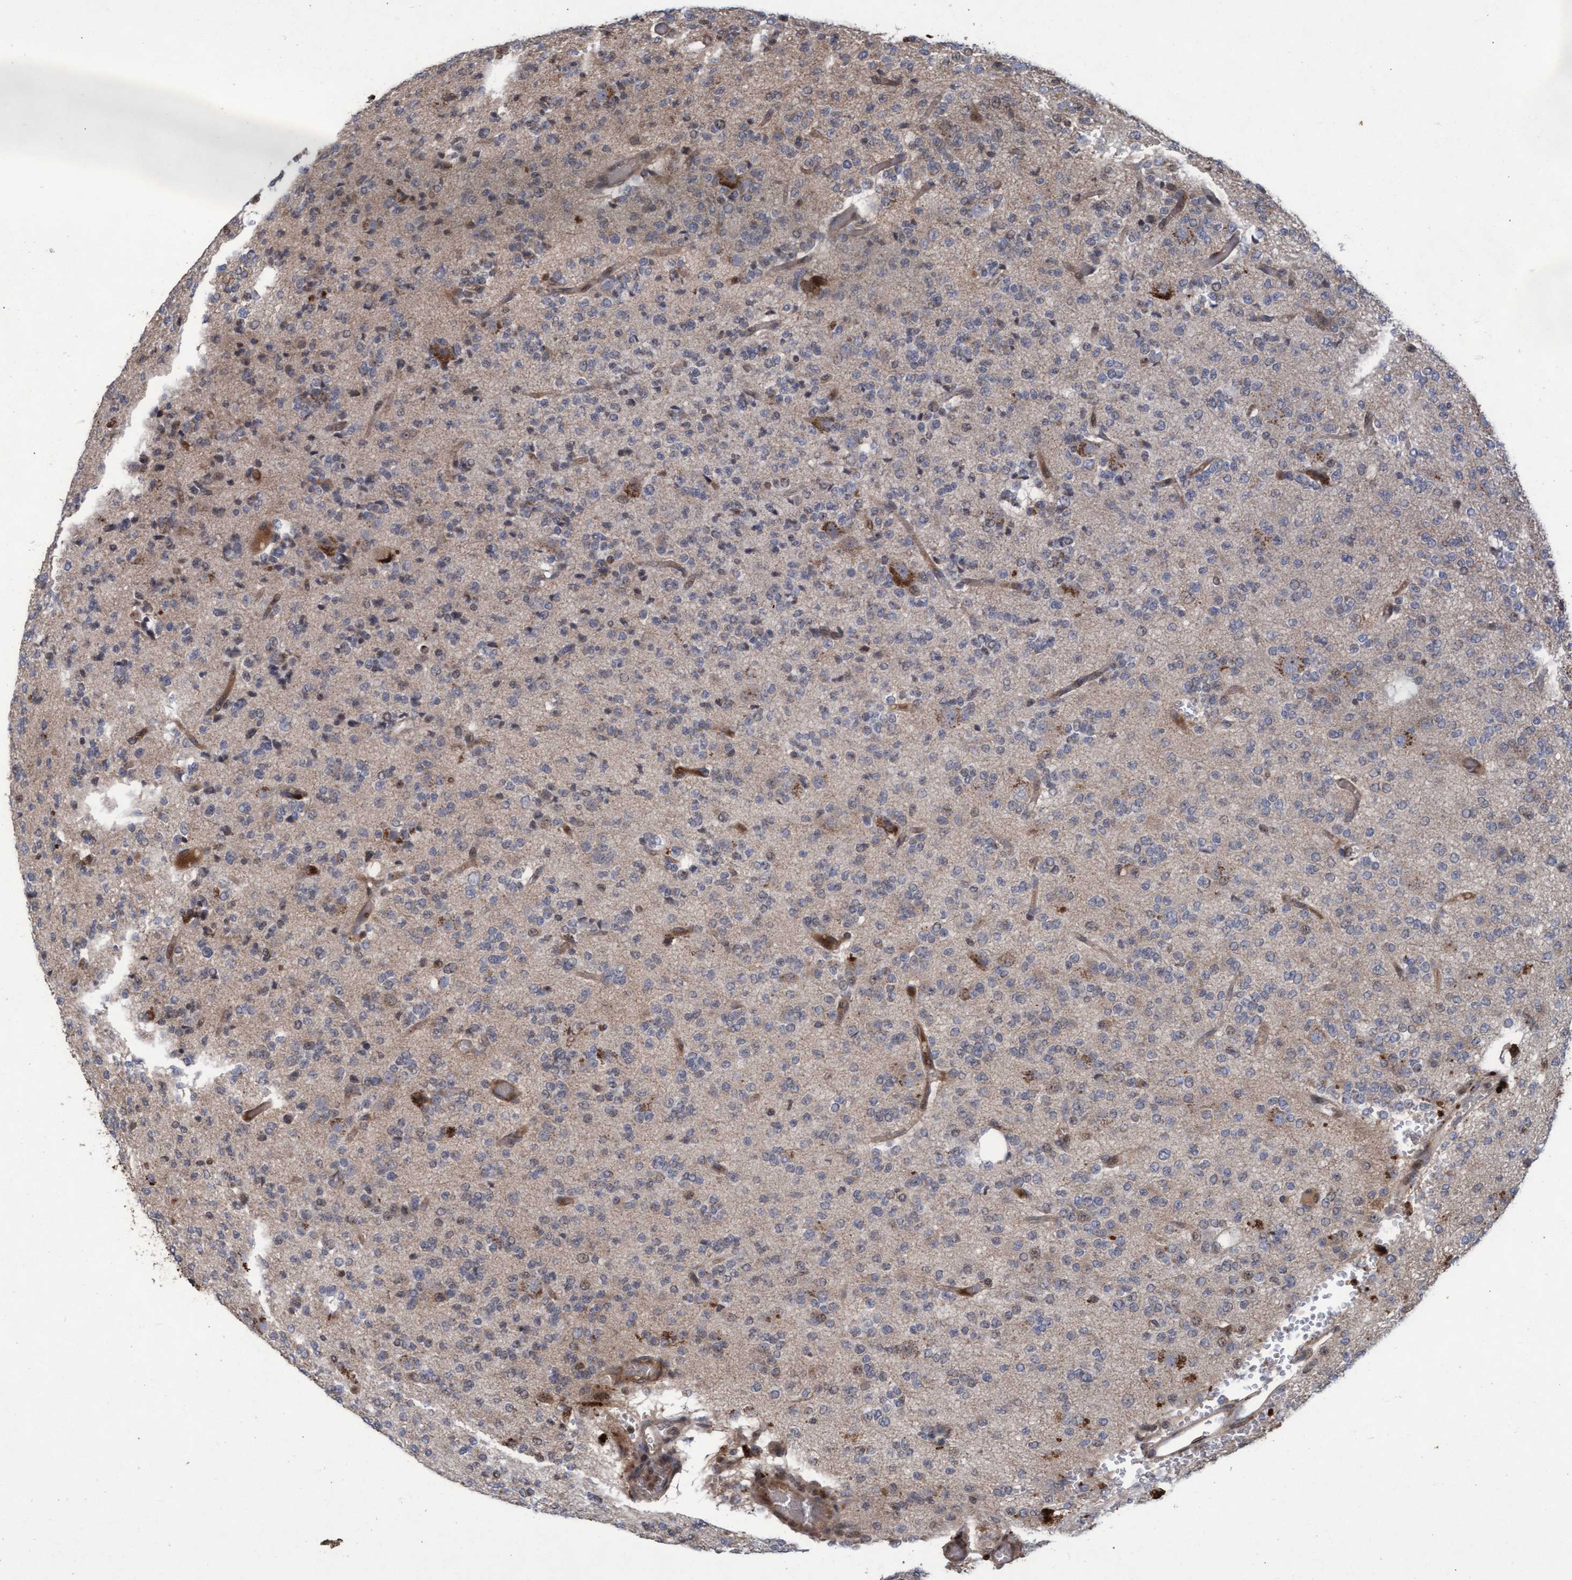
{"staining": {"intensity": "weak", "quantity": "<25%", "location": "cytoplasmic/membranous"}, "tissue": "glioma", "cell_type": "Tumor cells", "image_type": "cancer", "snomed": [{"axis": "morphology", "description": "Glioma, malignant, Low grade"}, {"axis": "topography", "description": "Brain"}], "caption": "Tumor cells show no significant expression in glioma.", "gene": "KCNC2", "patient": {"sex": "male", "age": 38}}